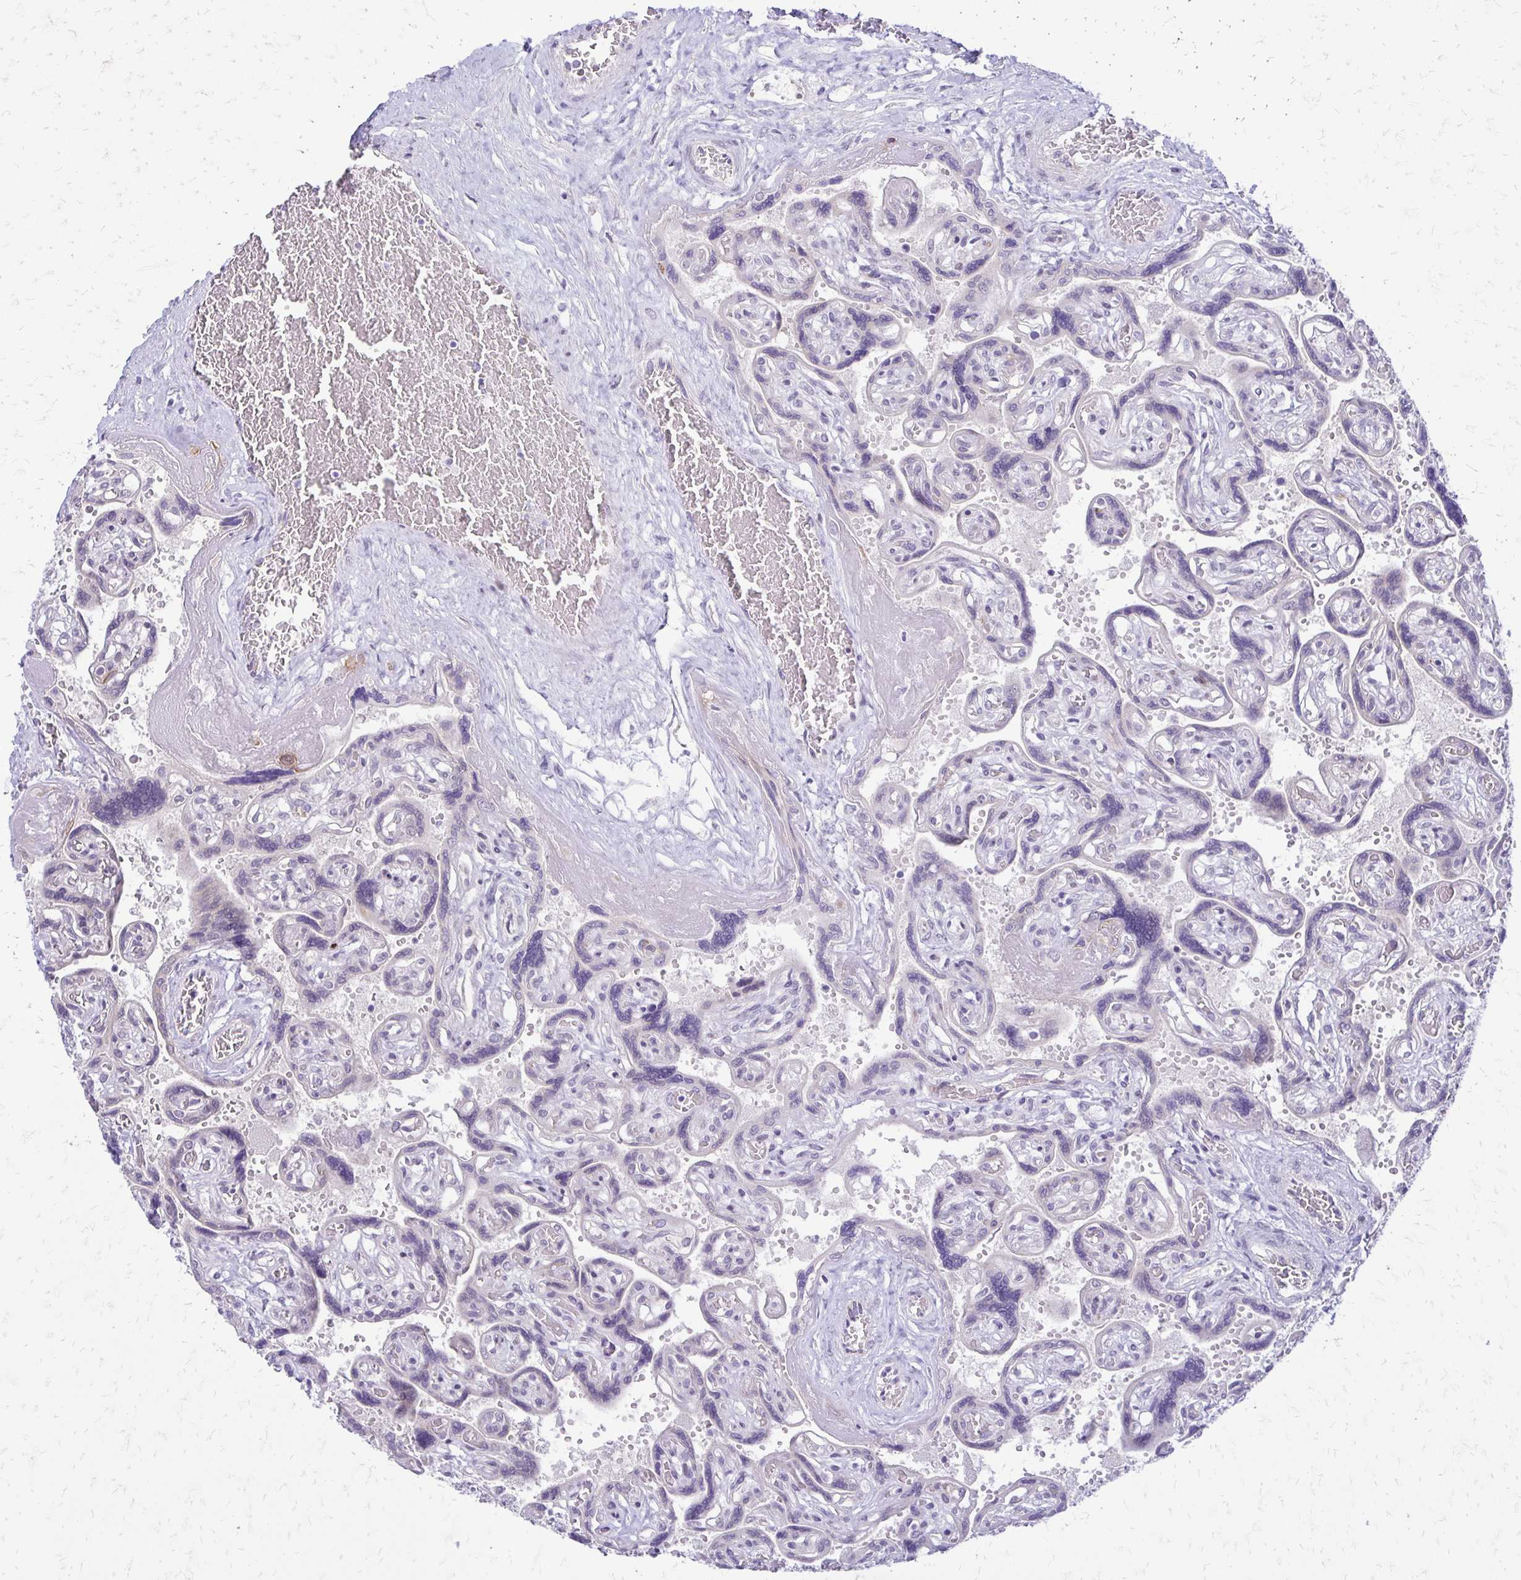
{"staining": {"intensity": "moderate", "quantity": "25%-75%", "location": "cytoplasmic/membranous"}, "tissue": "placenta", "cell_type": "Decidual cells", "image_type": "normal", "snomed": [{"axis": "morphology", "description": "Normal tissue, NOS"}, {"axis": "topography", "description": "Placenta"}], "caption": "Approximately 25%-75% of decidual cells in benign placenta show moderate cytoplasmic/membranous protein staining as visualized by brown immunohistochemical staining.", "gene": "EPYC", "patient": {"sex": "female", "age": 32}}